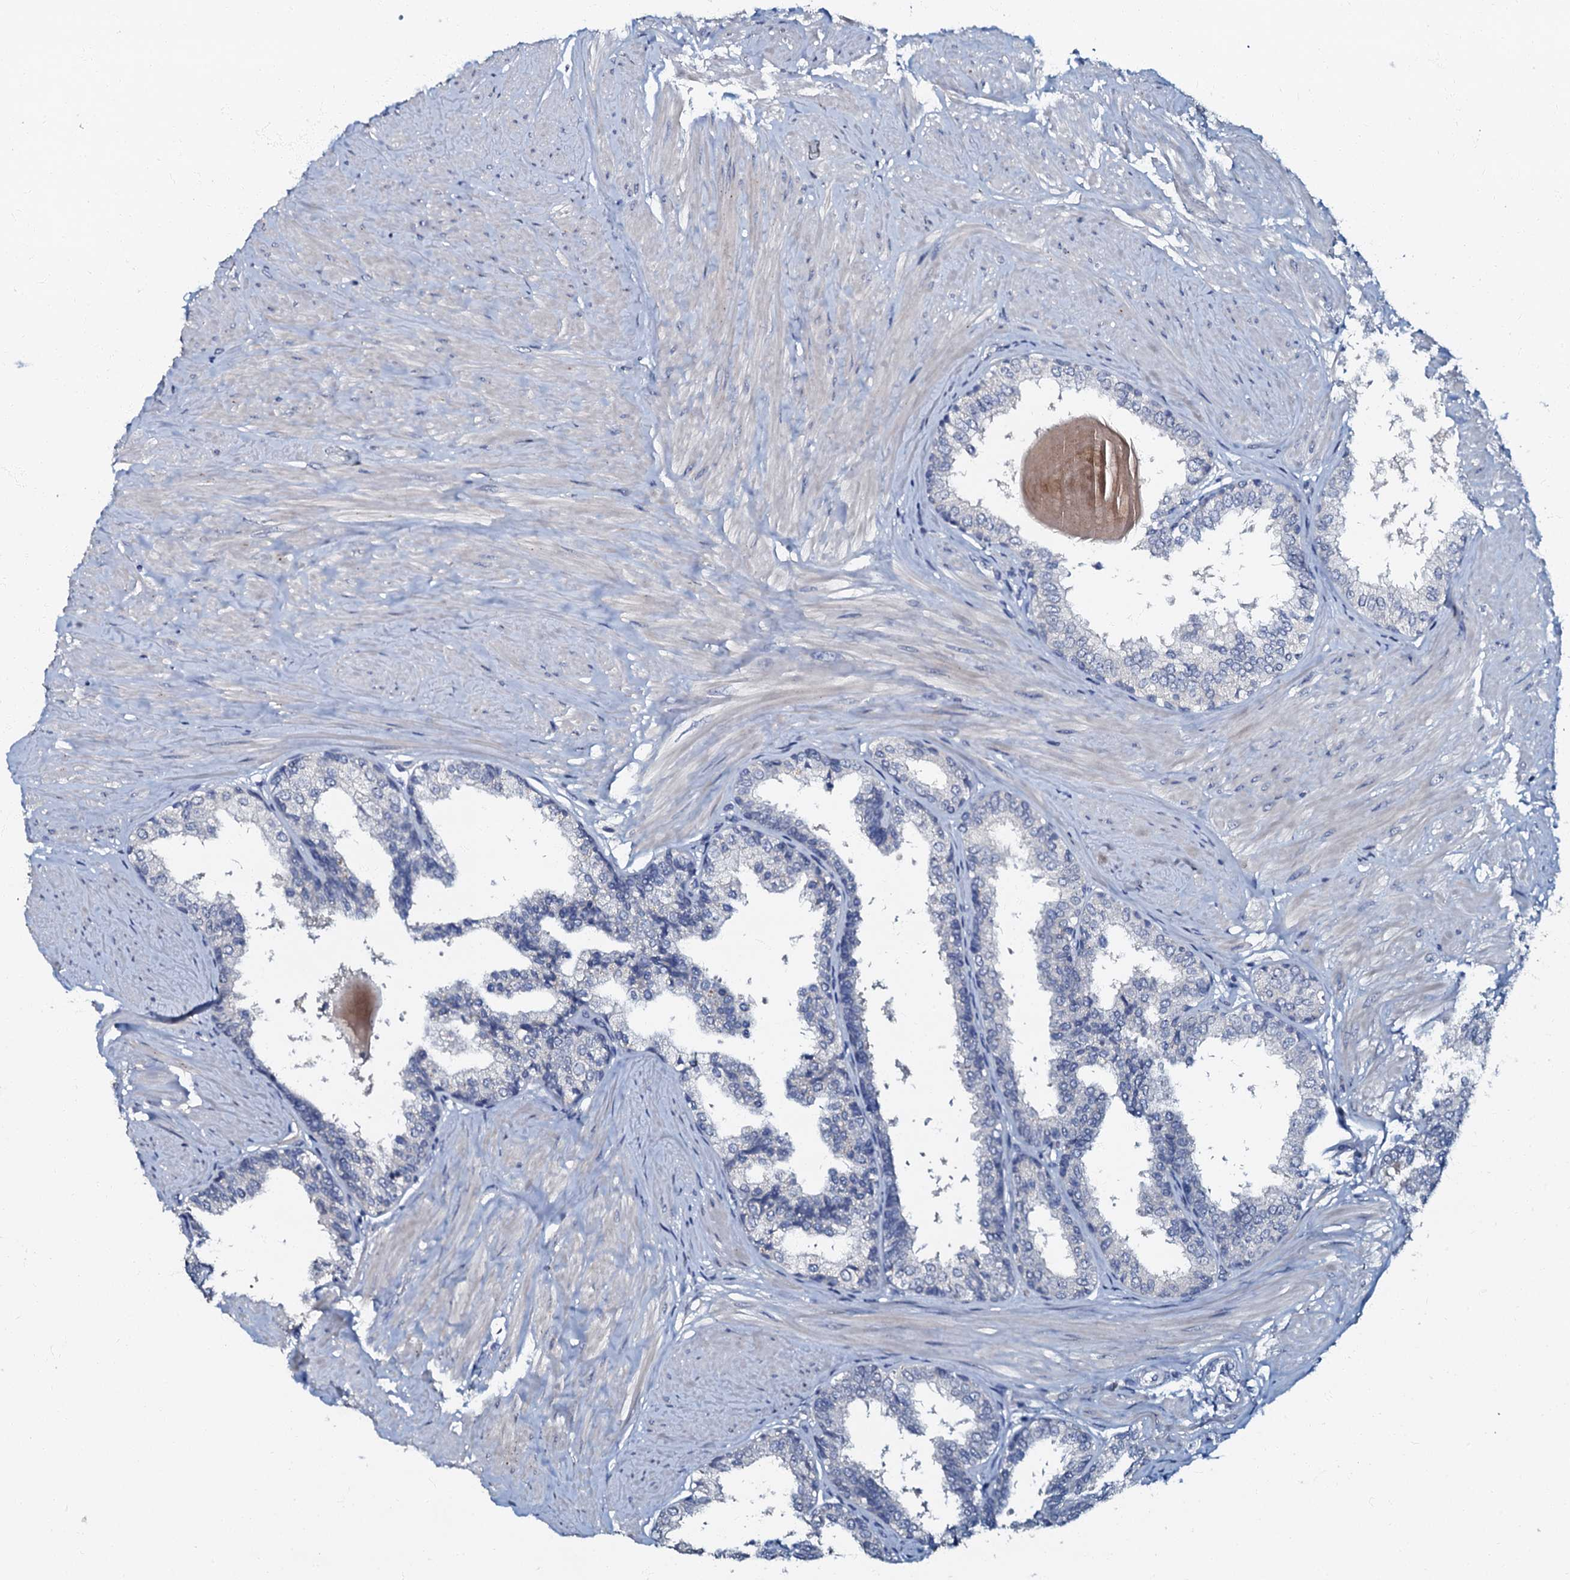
{"staining": {"intensity": "negative", "quantity": "none", "location": "none"}, "tissue": "prostate", "cell_type": "Glandular cells", "image_type": "normal", "snomed": [{"axis": "morphology", "description": "Normal tissue, NOS"}, {"axis": "topography", "description": "Prostate"}], "caption": "Glandular cells show no significant expression in normal prostate.", "gene": "OLAH", "patient": {"sex": "male", "age": 48}}